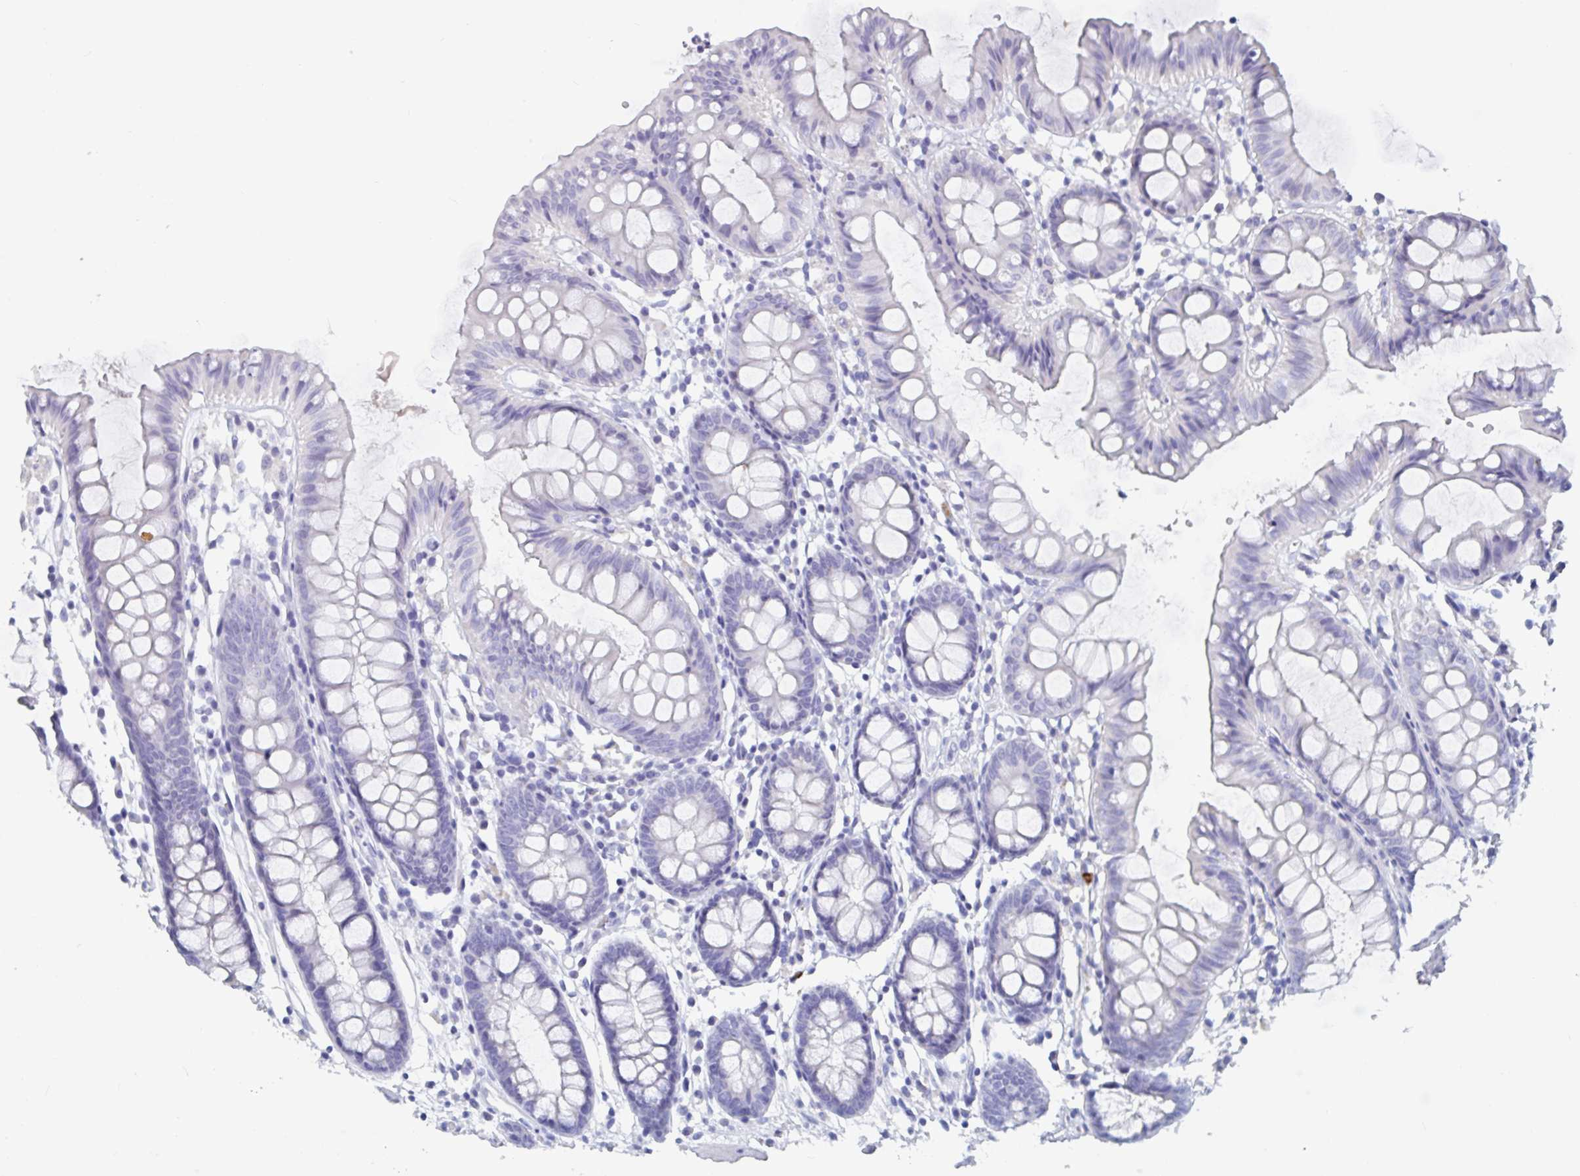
{"staining": {"intensity": "negative", "quantity": "none", "location": "none"}, "tissue": "colon", "cell_type": "Endothelial cells", "image_type": "normal", "snomed": [{"axis": "morphology", "description": "Normal tissue, NOS"}, {"axis": "topography", "description": "Colon"}], "caption": "Immunohistochemistry (IHC) of unremarkable colon shows no expression in endothelial cells.", "gene": "DPEP3", "patient": {"sex": "female", "age": 84}}